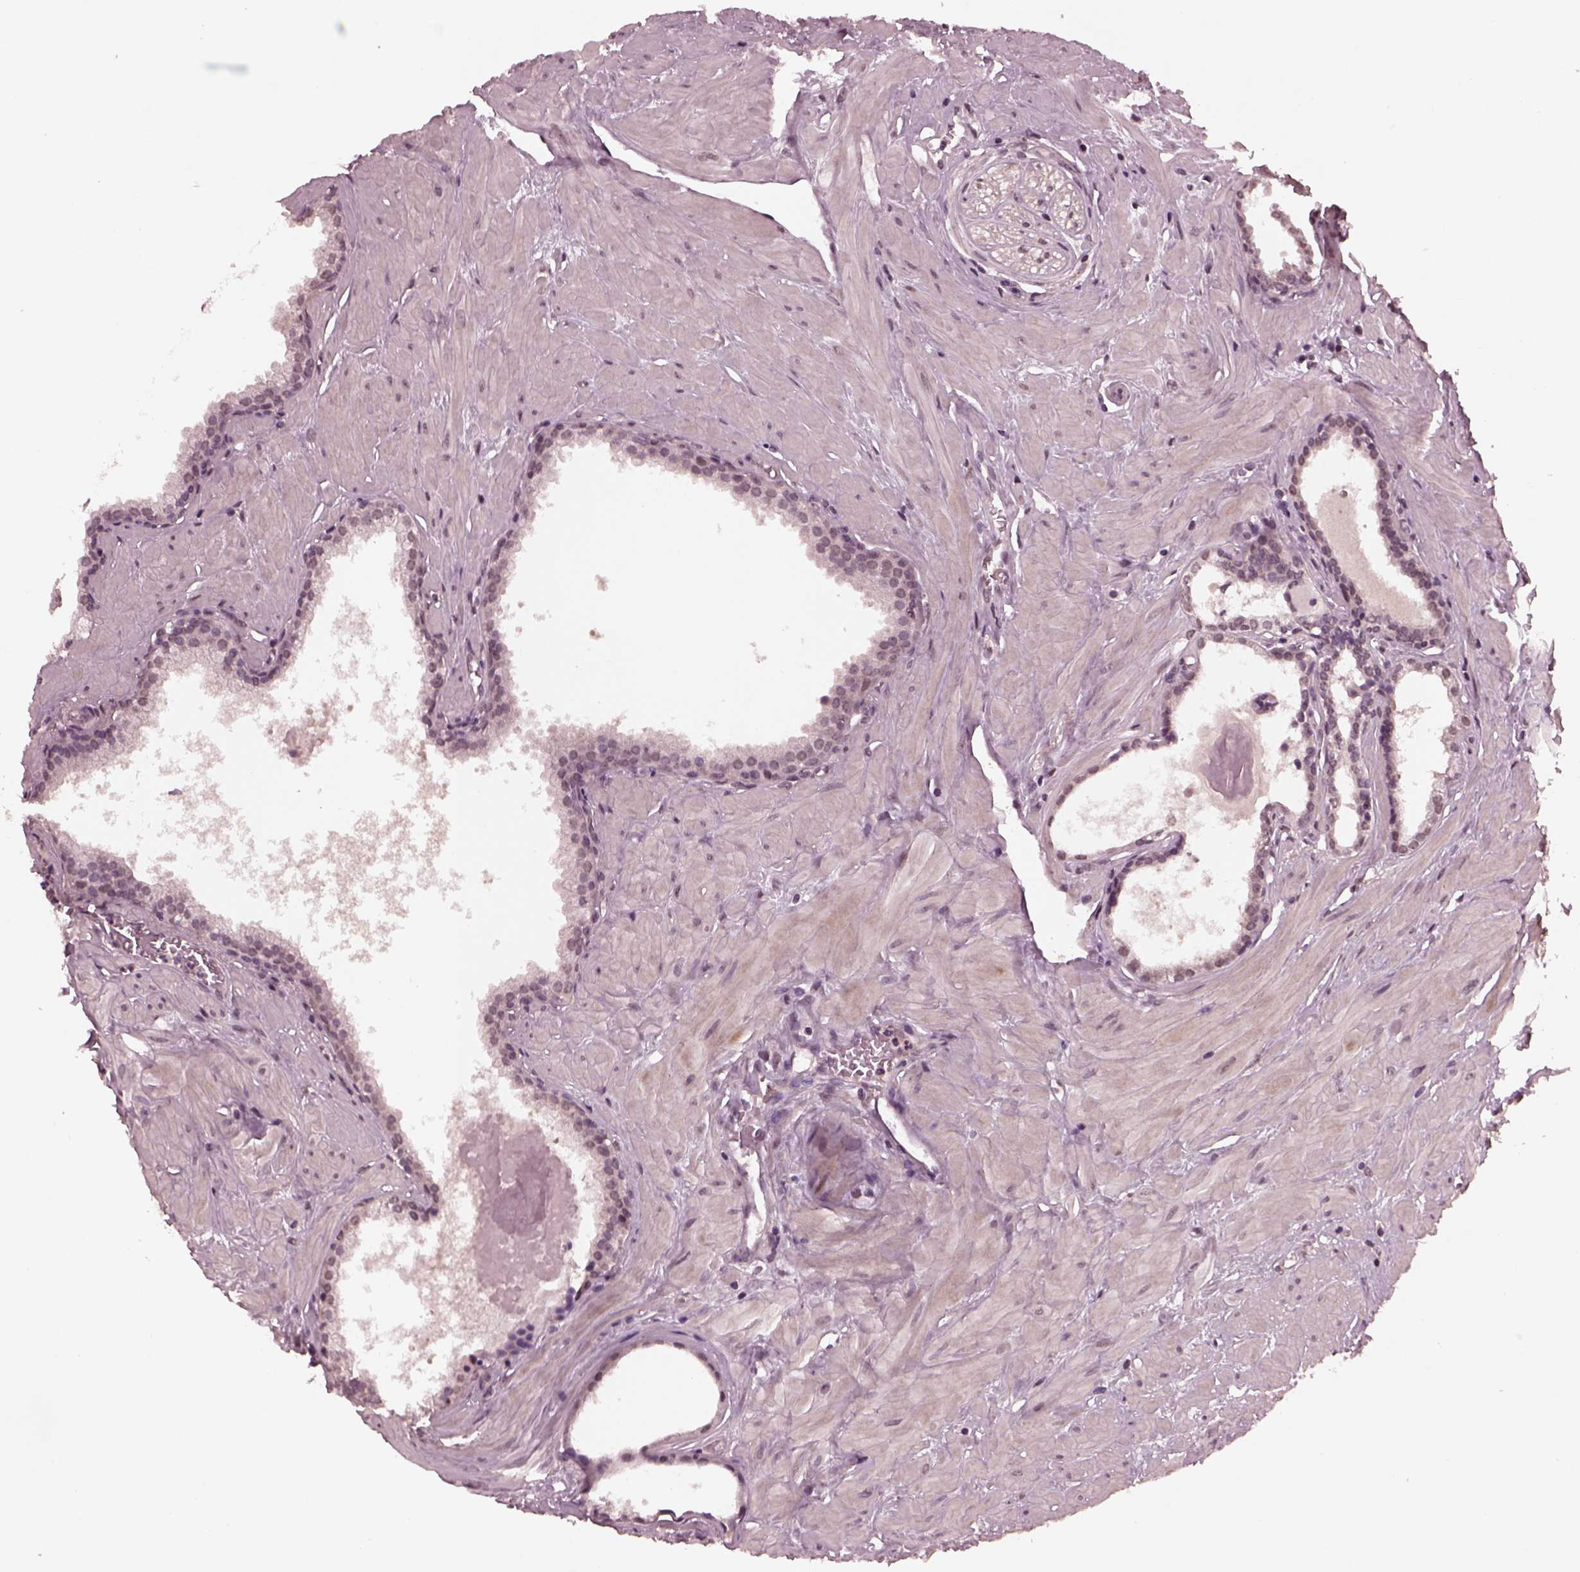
{"staining": {"intensity": "weak", "quantity": "25%-75%", "location": "nuclear"}, "tissue": "prostate", "cell_type": "Glandular cells", "image_type": "normal", "snomed": [{"axis": "morphology", "description": "Normal tissue, NOS"}, {"axis": "topography", "description": "Prostate"}], "caption": "Brown immunohistochemical staining in unremarkable prostate reveals weak nuclear staining in about 25%-75% of glandular cells.", "gene": "NAP1L5", "patient": {"sex": "male", "age": 48}}